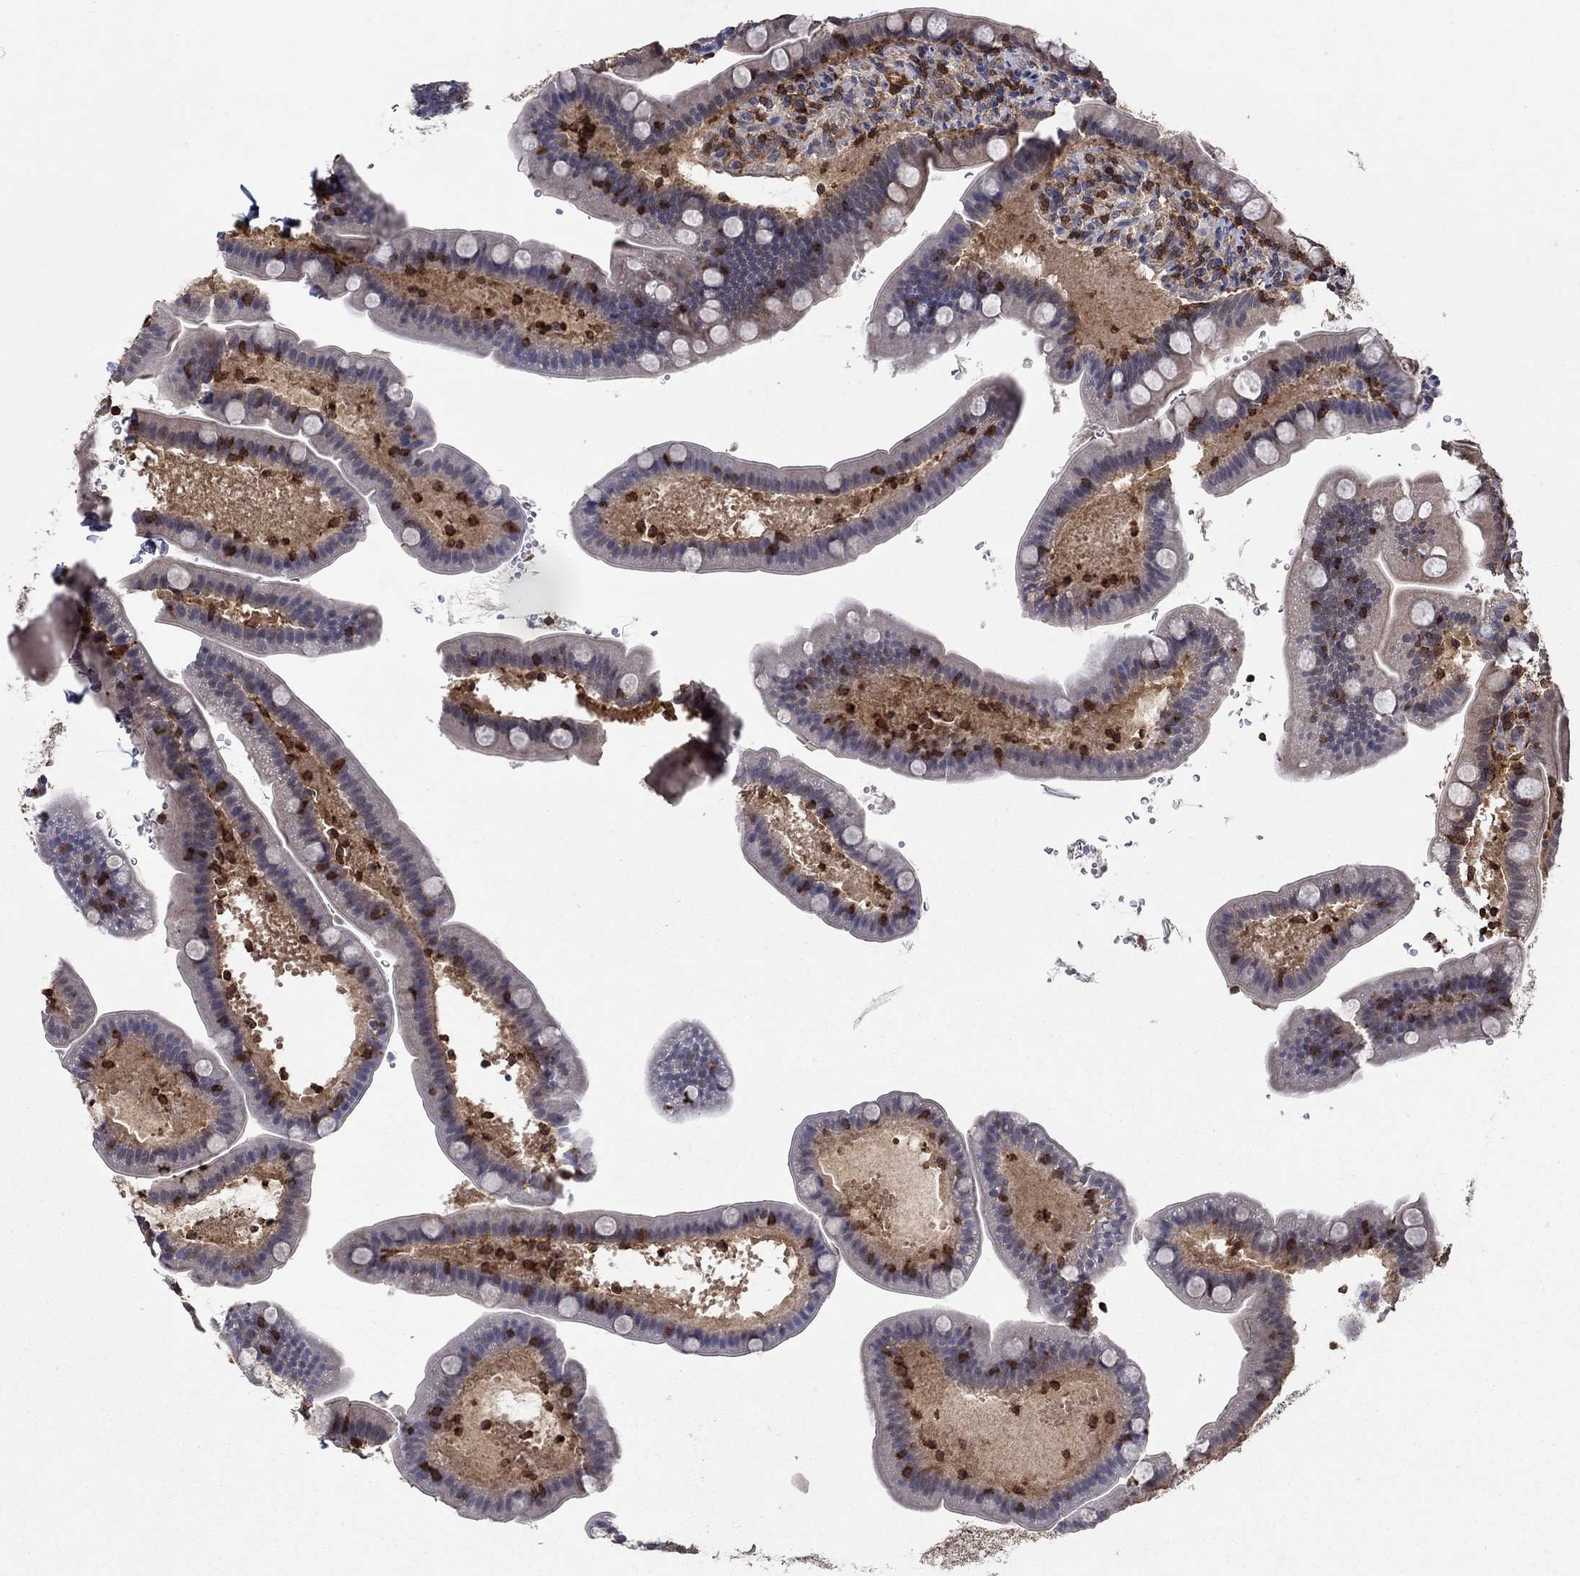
{"staining": {"intensity": "moderate", "quantity": "<25%", "location": "cytoplasmic/membranous"}, "tissue": "small intestine", "cell_type": "Glandular cells", "image_type": "normal", "snomed": [{"axis": "morphology", "description": "Normal tissue, NOS"}, {"axis": "topography", "description": "Small intestine"}], "caption": "Protein positivity by immunohistochemistry demonstrates moderate cytoplasmic/membranous positivity in about <25% of glandular cells in benign small intestine.", "gene": "AGFG2", "patient": {"sex": "male", "age": 66}}